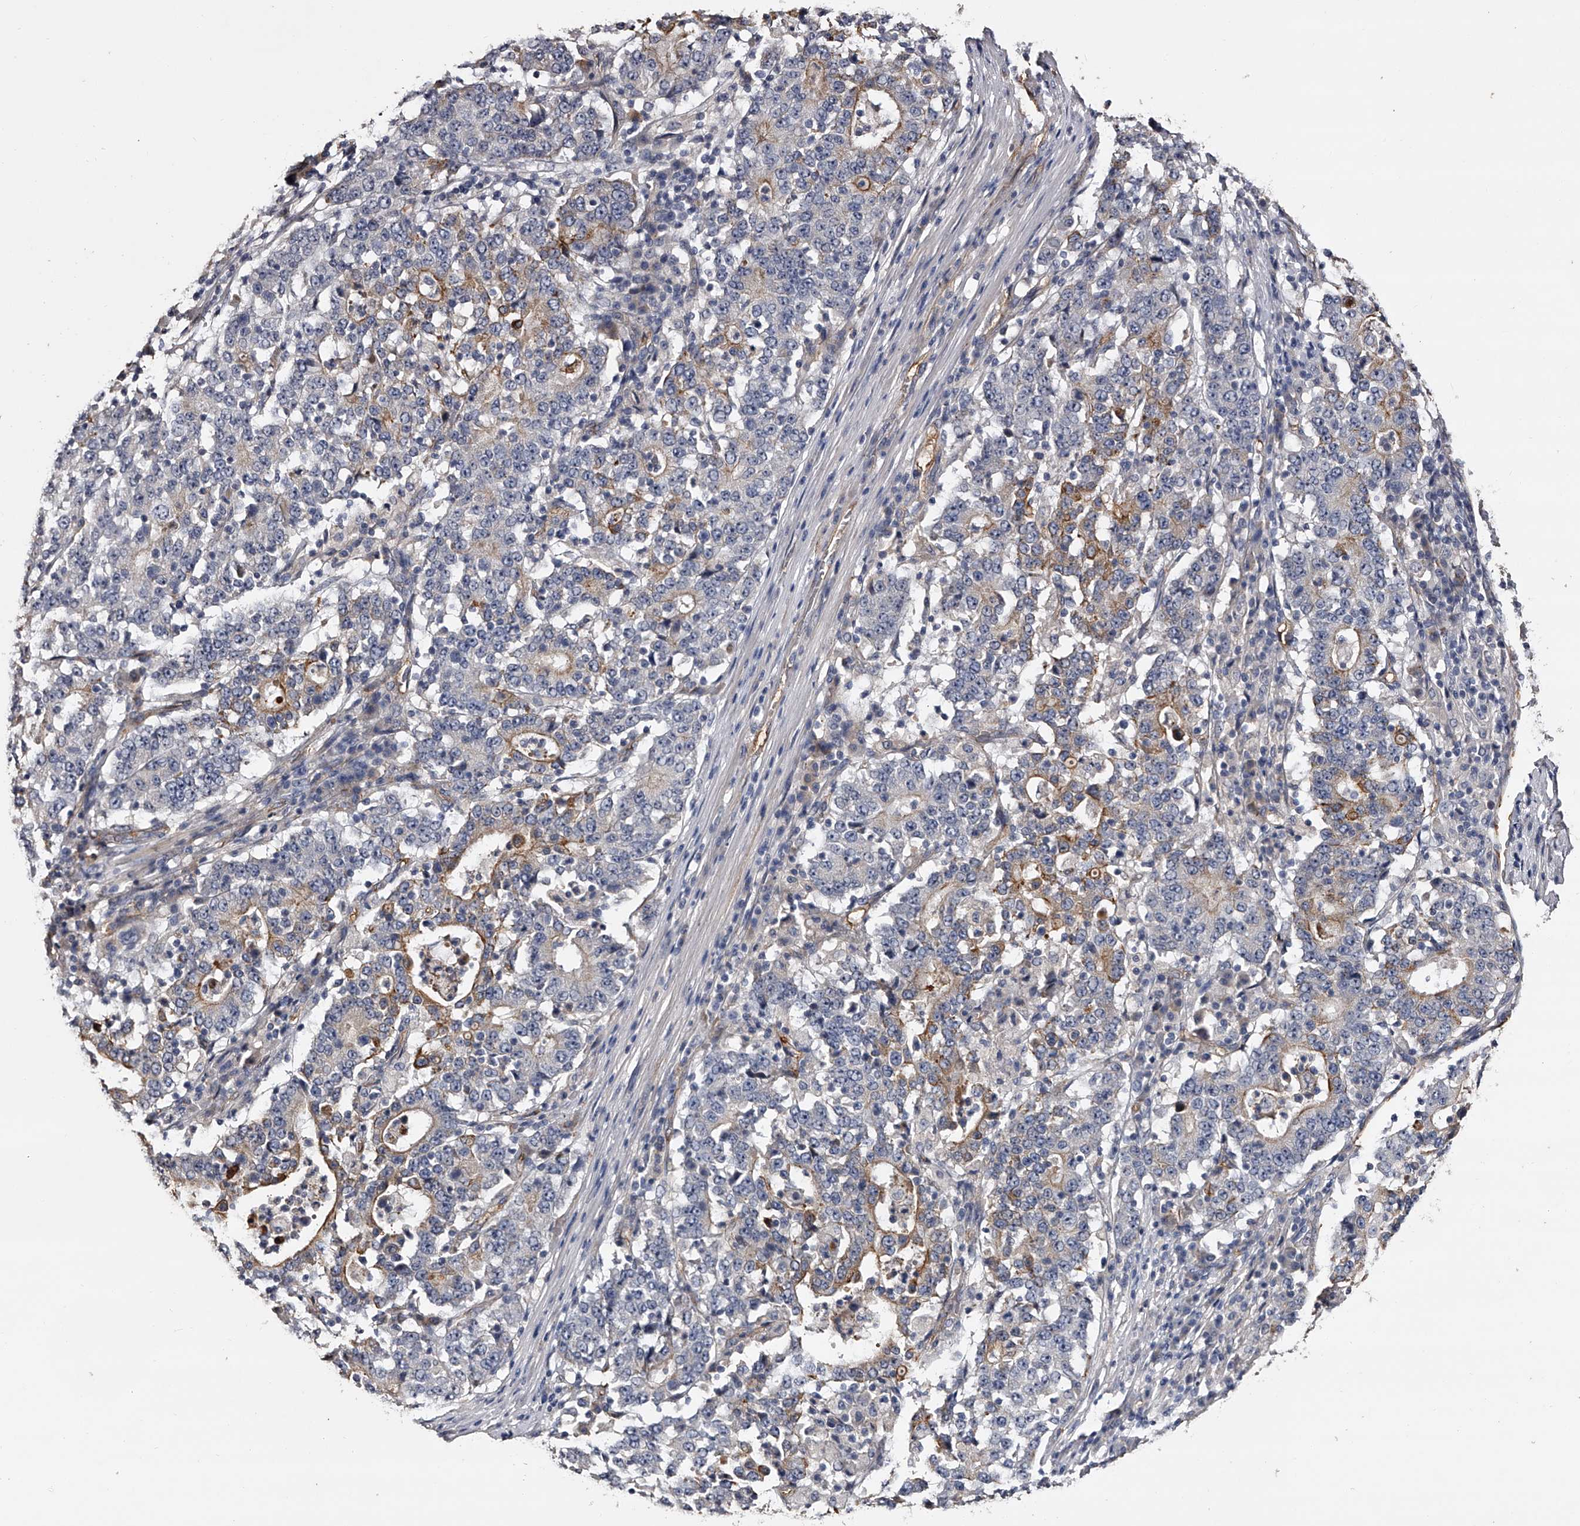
{"staining": {"intensity": "moderate", "quantity": "25%-75%", "location": "cytoplasmic/membranous"}, "tissue": "stomach cancer", "cell_type": "Tumor cells", "image_type": "cancer", "snomed": [{"axis": "morphology", "description": "Adenocarcinoma, NOS"}, {"axis": "topography", "description": "Stomach"}], "caption": "A photomicrograph showing moderate cytoplasmic/membranous positivity in approximately 25%-75% of tumor cells in stomach cancer, as visualized by brown immunohistochemical staining.", "gene": "MDN1", "patient": {"sex": "male", "age": 59}}